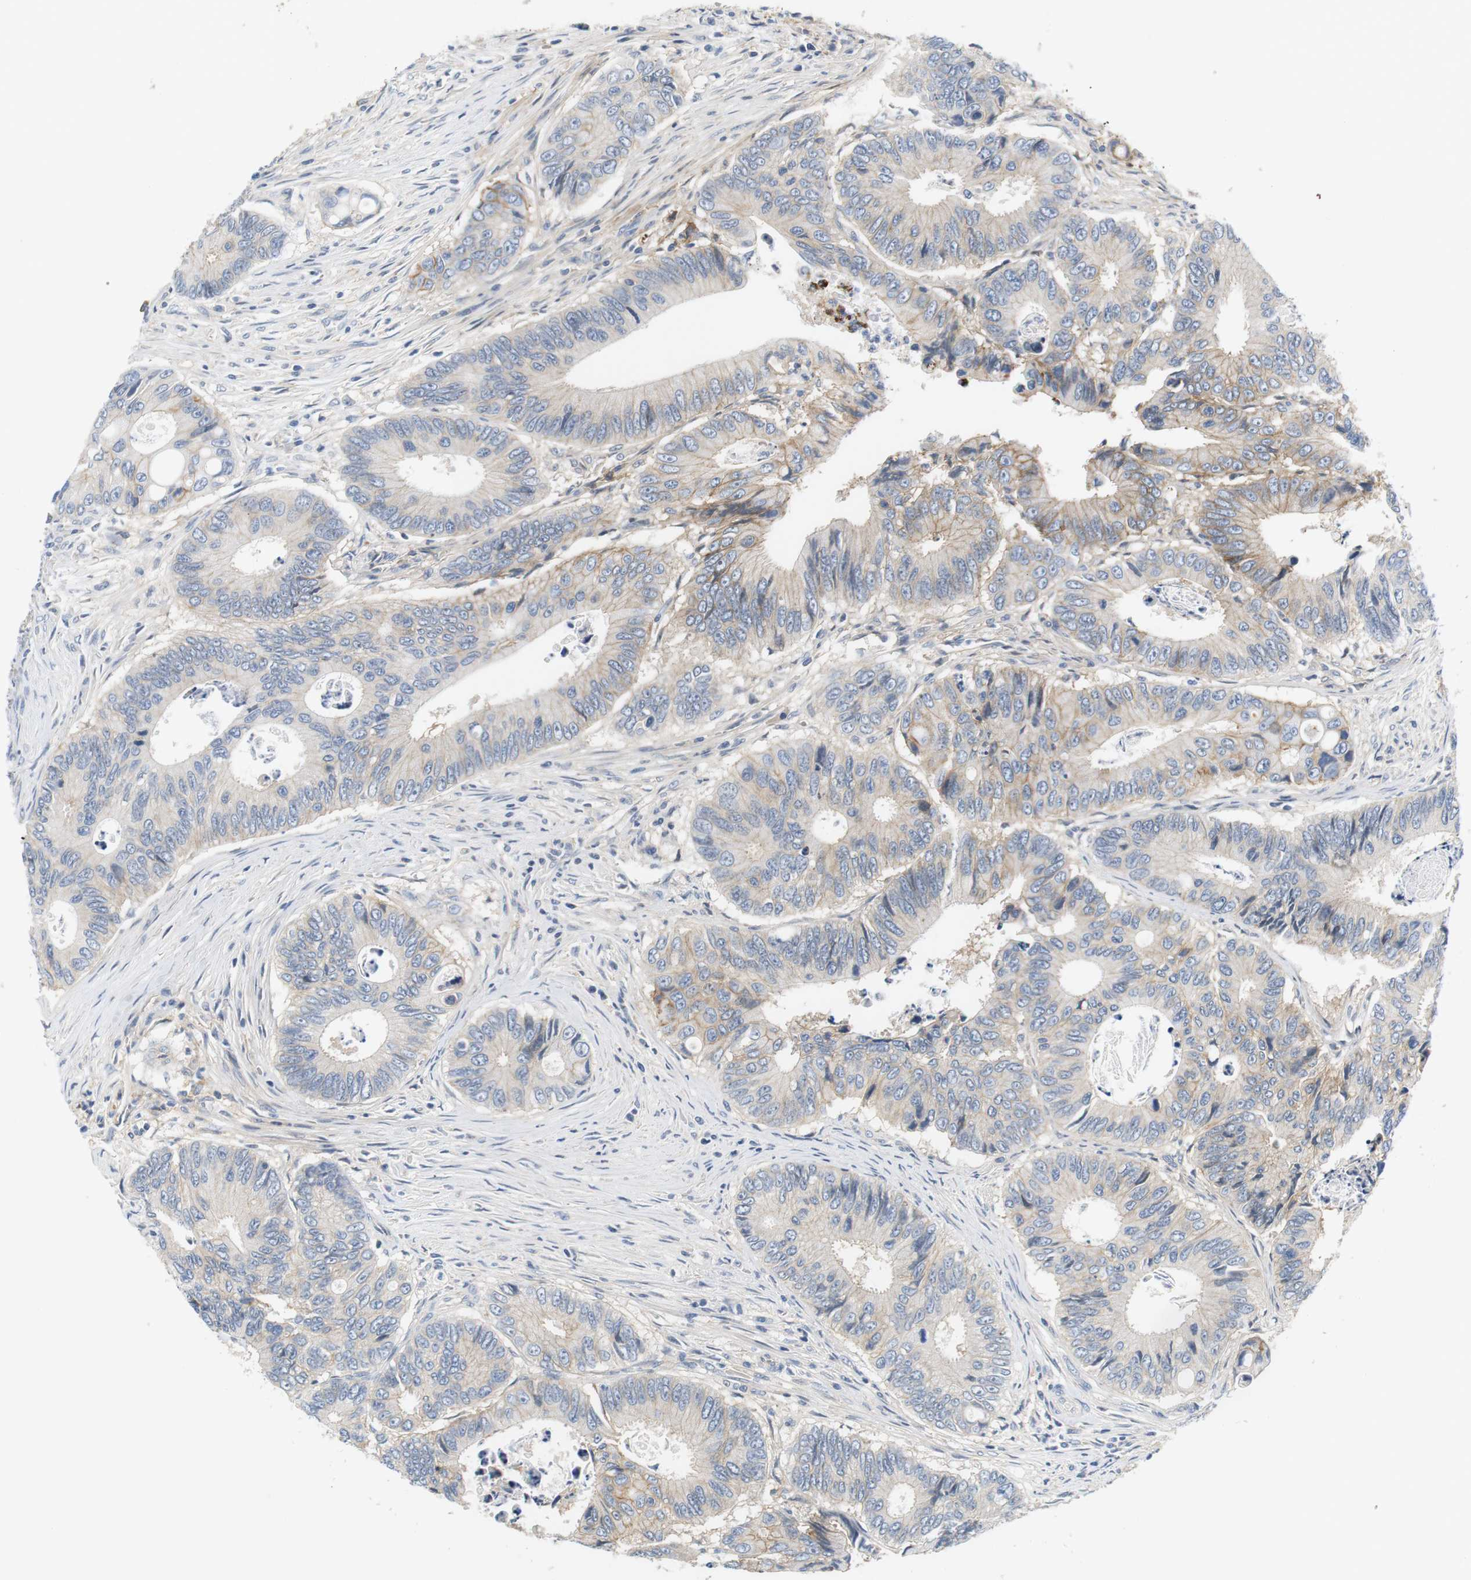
{"staining": {"intensity": "moderate", "quantity": "<25%", "location": "cytoplasmic/membranous"}, "tissue": "colorectal cancer", "cell_type": "Tumor cells", "image_type": "cancer", "snomed": [{"axis": "morphology", "description": "Inflammation, NOS"}, {"axis": "morphology", "description": "Adenocarcinoma, NOS"}, {"axis": "topography", "description": "Colon"}], "caption": "Colorectal cancer tissue demonstrates moderate cytoplasmic/membranous staining in about <25% of tumor cells, visualized by immunohistochemistry. The staining is performed using DAB (3,3'-diaminobenzidine) brown chromogen to label protein expression. The nuclei are counter-stained blue using hematoxylin.", "gene": "SLC30A1", "patient": {"sex": "male", "age": 72}}